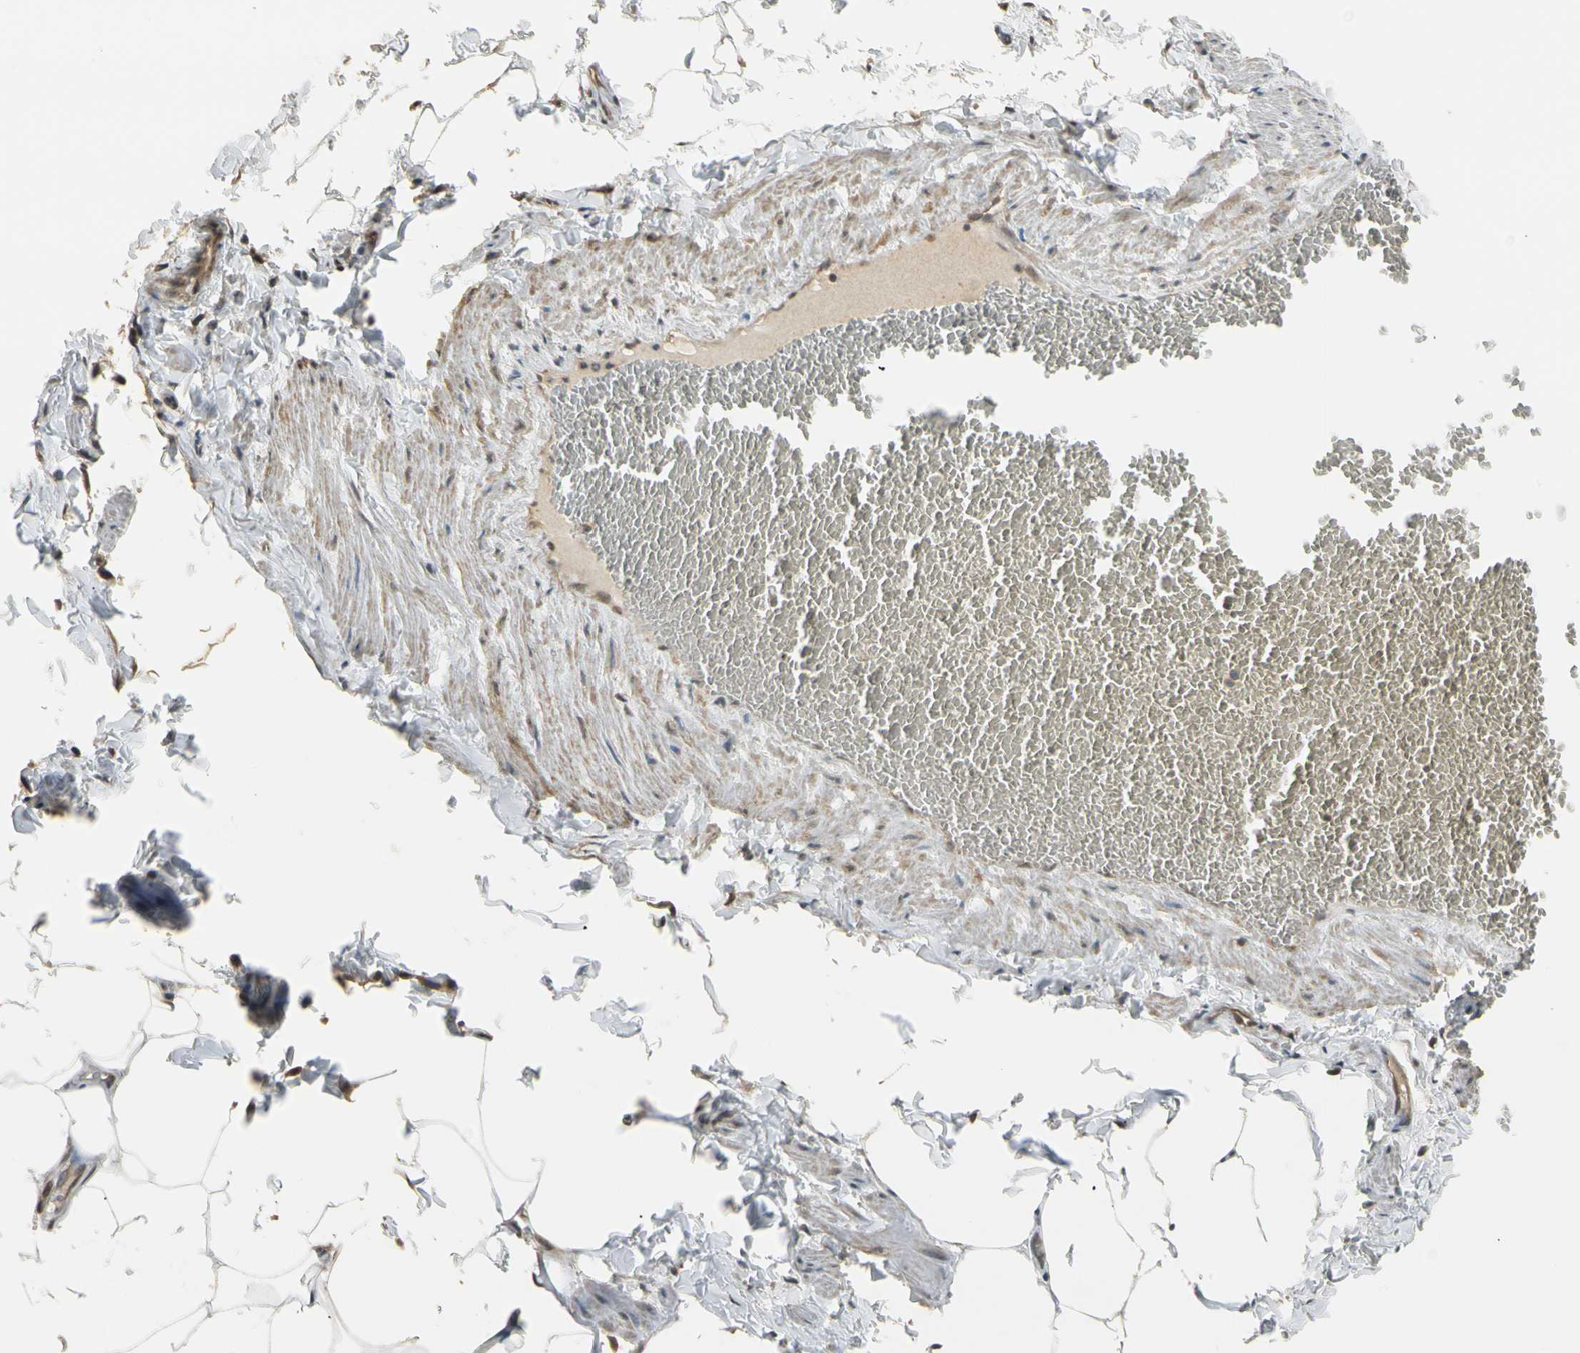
{"staining": {"intensity": "moderate", "quantity": "<25%", "location": "cytoplasmic/membranous"}, "tissue": "adipose tissue", "cell_type": "Adipocytes", "image_type": "normal", "snomed": [{"axis": "morphology", "description": "Normal tissue, NOS"}, {"axis": "topography", "description": "Vascular tissue"}], "caption": "Immunohistochemistry (IHC) histopathology image of unremarkable adipose tissue: human adipose tissue stained using immunohistochemistry (IHC) reveals low levels of moderate protein expression localized specifically in the cytoplasmic/membranous of adipocytes, appearing as a cytoplasmic/membranous brown color.", "gene": "MAP3K7", "patient": {"sex": "male", "age": 41}}